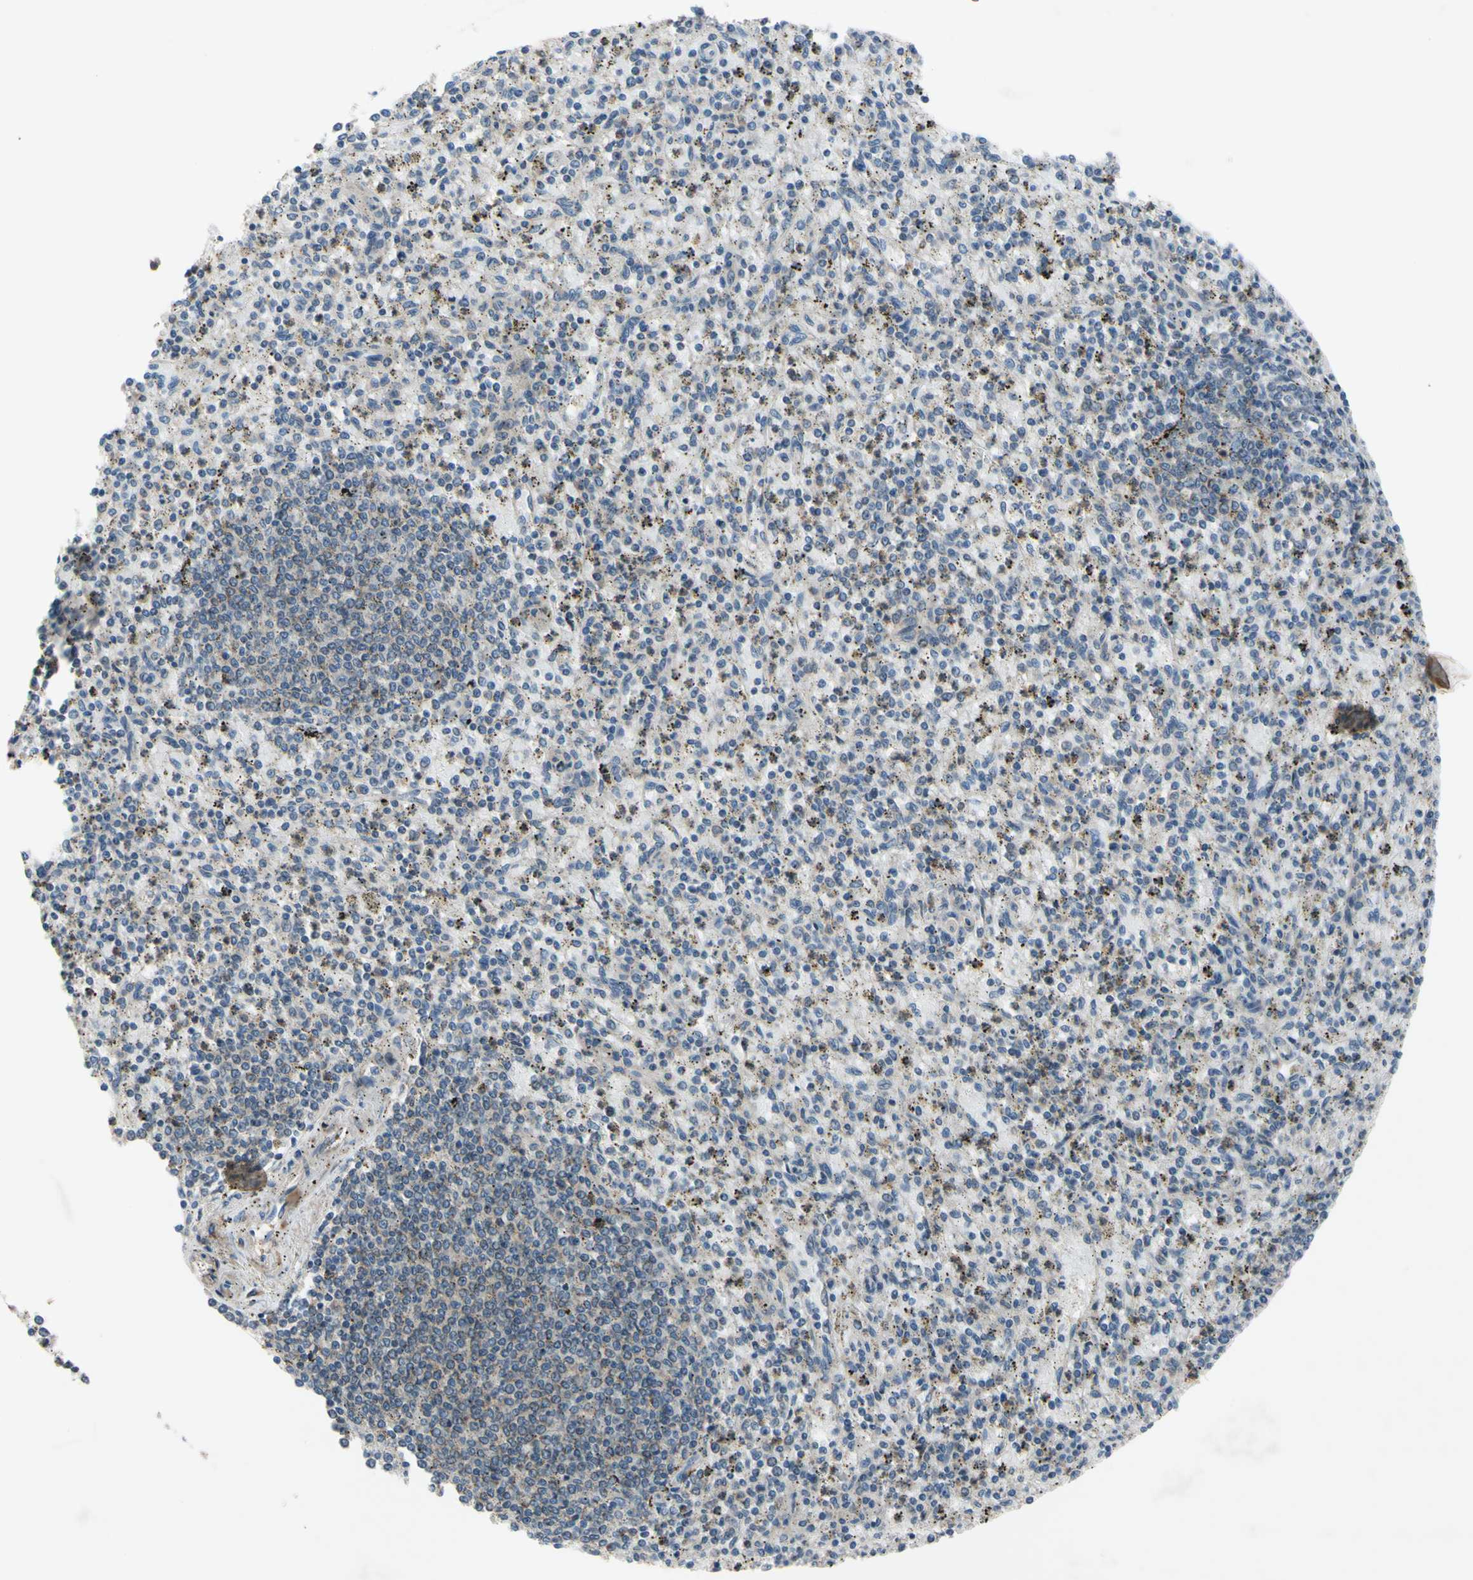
{"staining": {"intensity": "weak", "quantity": "25%-75%", "location": "cytoplasmic/membranous"}, "tissue": "spleen", "cell_type": "Cells in red pulp", "image_type": "normal", "snomed": [{"axis": "morphology", "description": "Normal tissue, NOS"}, {"axis": "topography", "description": "Spleen"}], "caption": "Approximately 25%-75% of cells in red pulp in unremarkable human spleen show weak cytoplasmic/membranous protein expression as visualized by brown immunohistochemical staining.", "gene": "SVIL", "patient": {"sex": "male", "age": 72}}